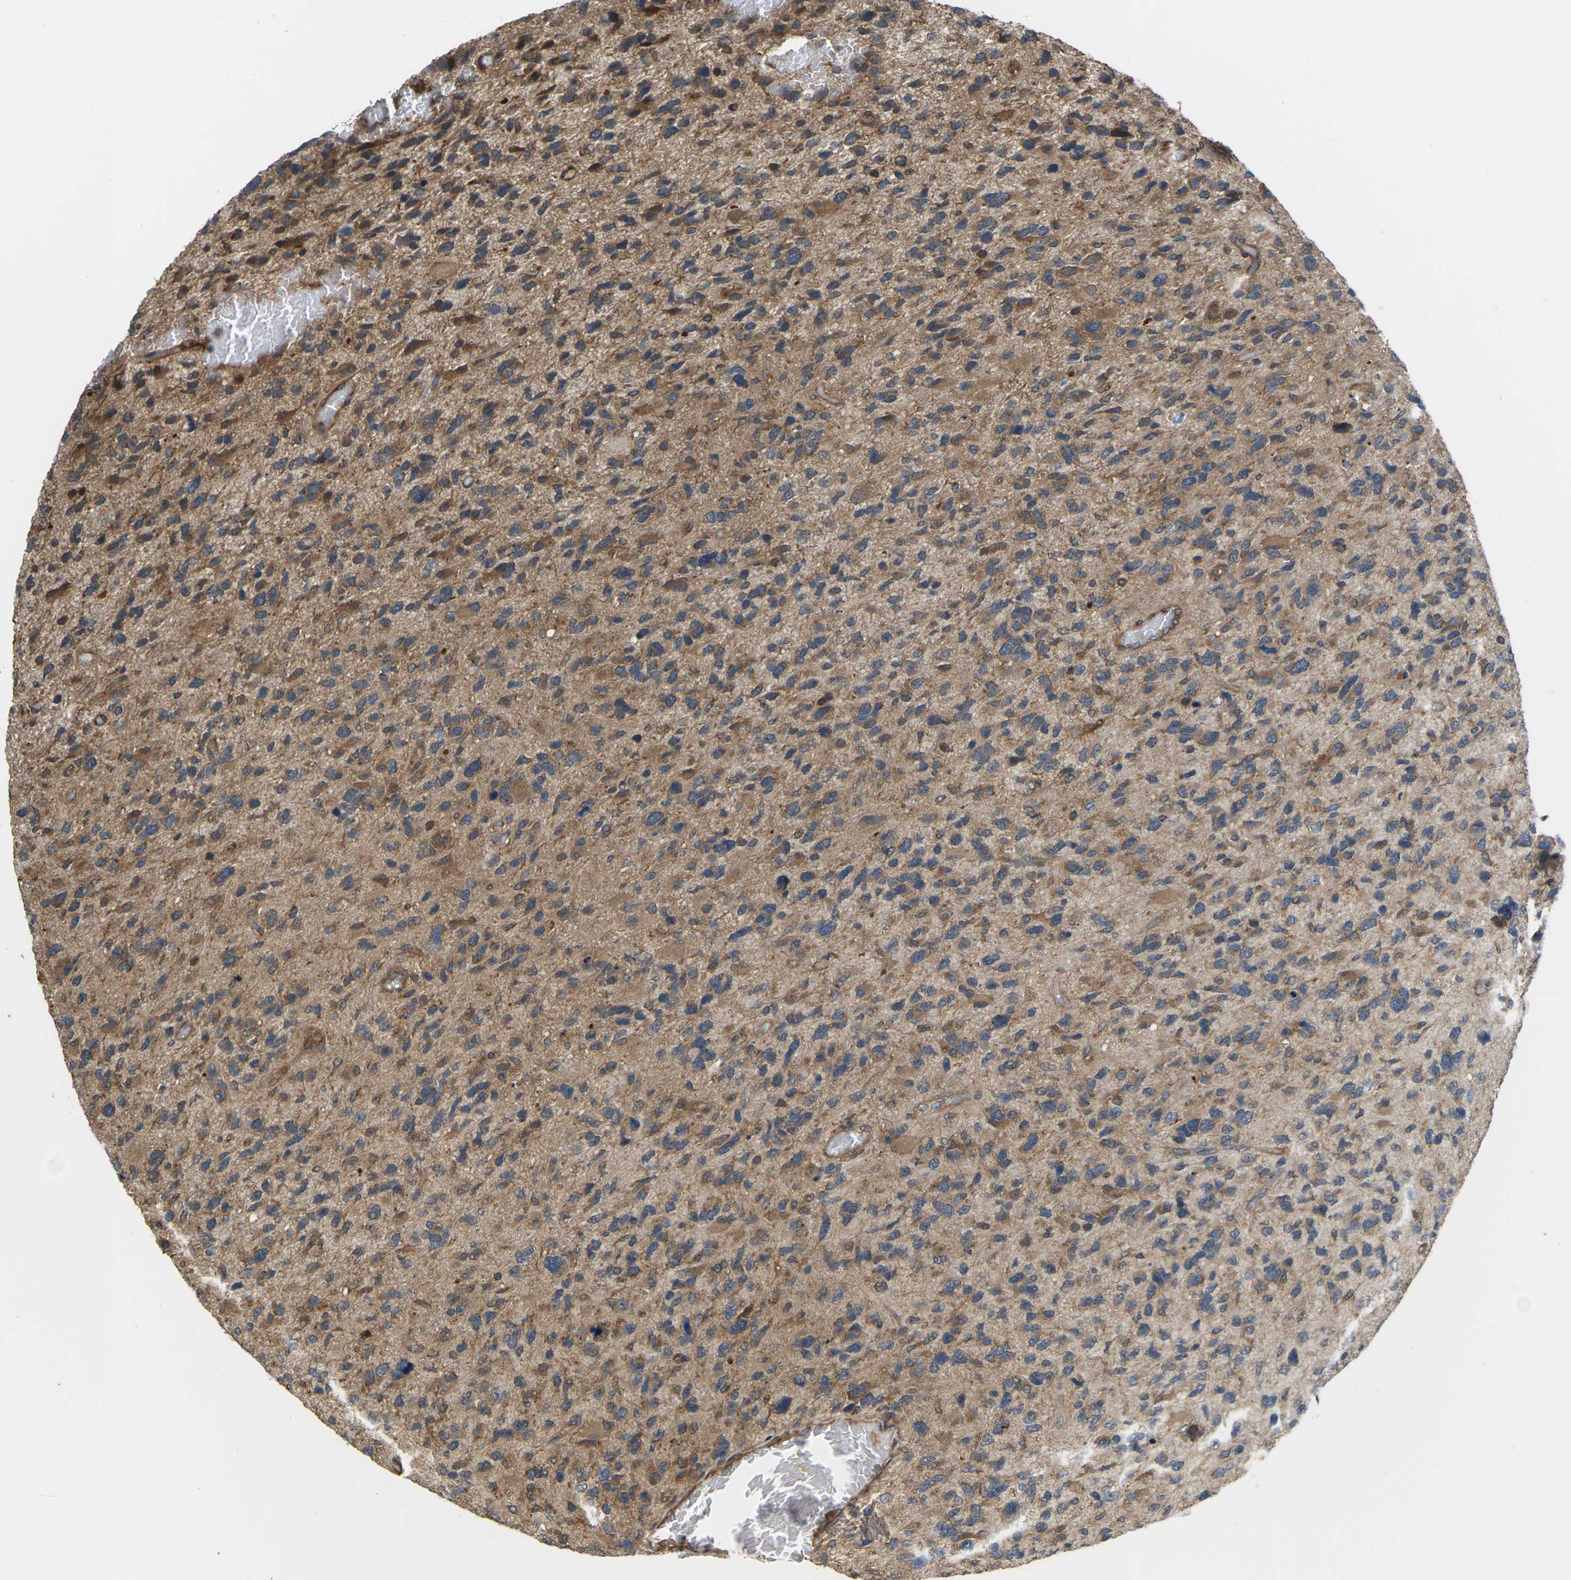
{"staining": {"intensity": "moderate", "quantity": ">75%", "location": "cytoplasmic/membranous"}, "tissue": "glioma", "cell_type": "Tumor cells", "image_type": "cancer", "snomed": [{"axis": "morphology", "description": "Glioma, malignant, High grade"}, {"axis": "topography", "description": "Brain"}], "caption": "Immunohistochemical staining of glioma demonstrates moderate cytoplasmic/membranous protein positivity in about >75% of tumor cells.", "gene": "NRAS", "patient": {"sex": "female", "age": 58}}